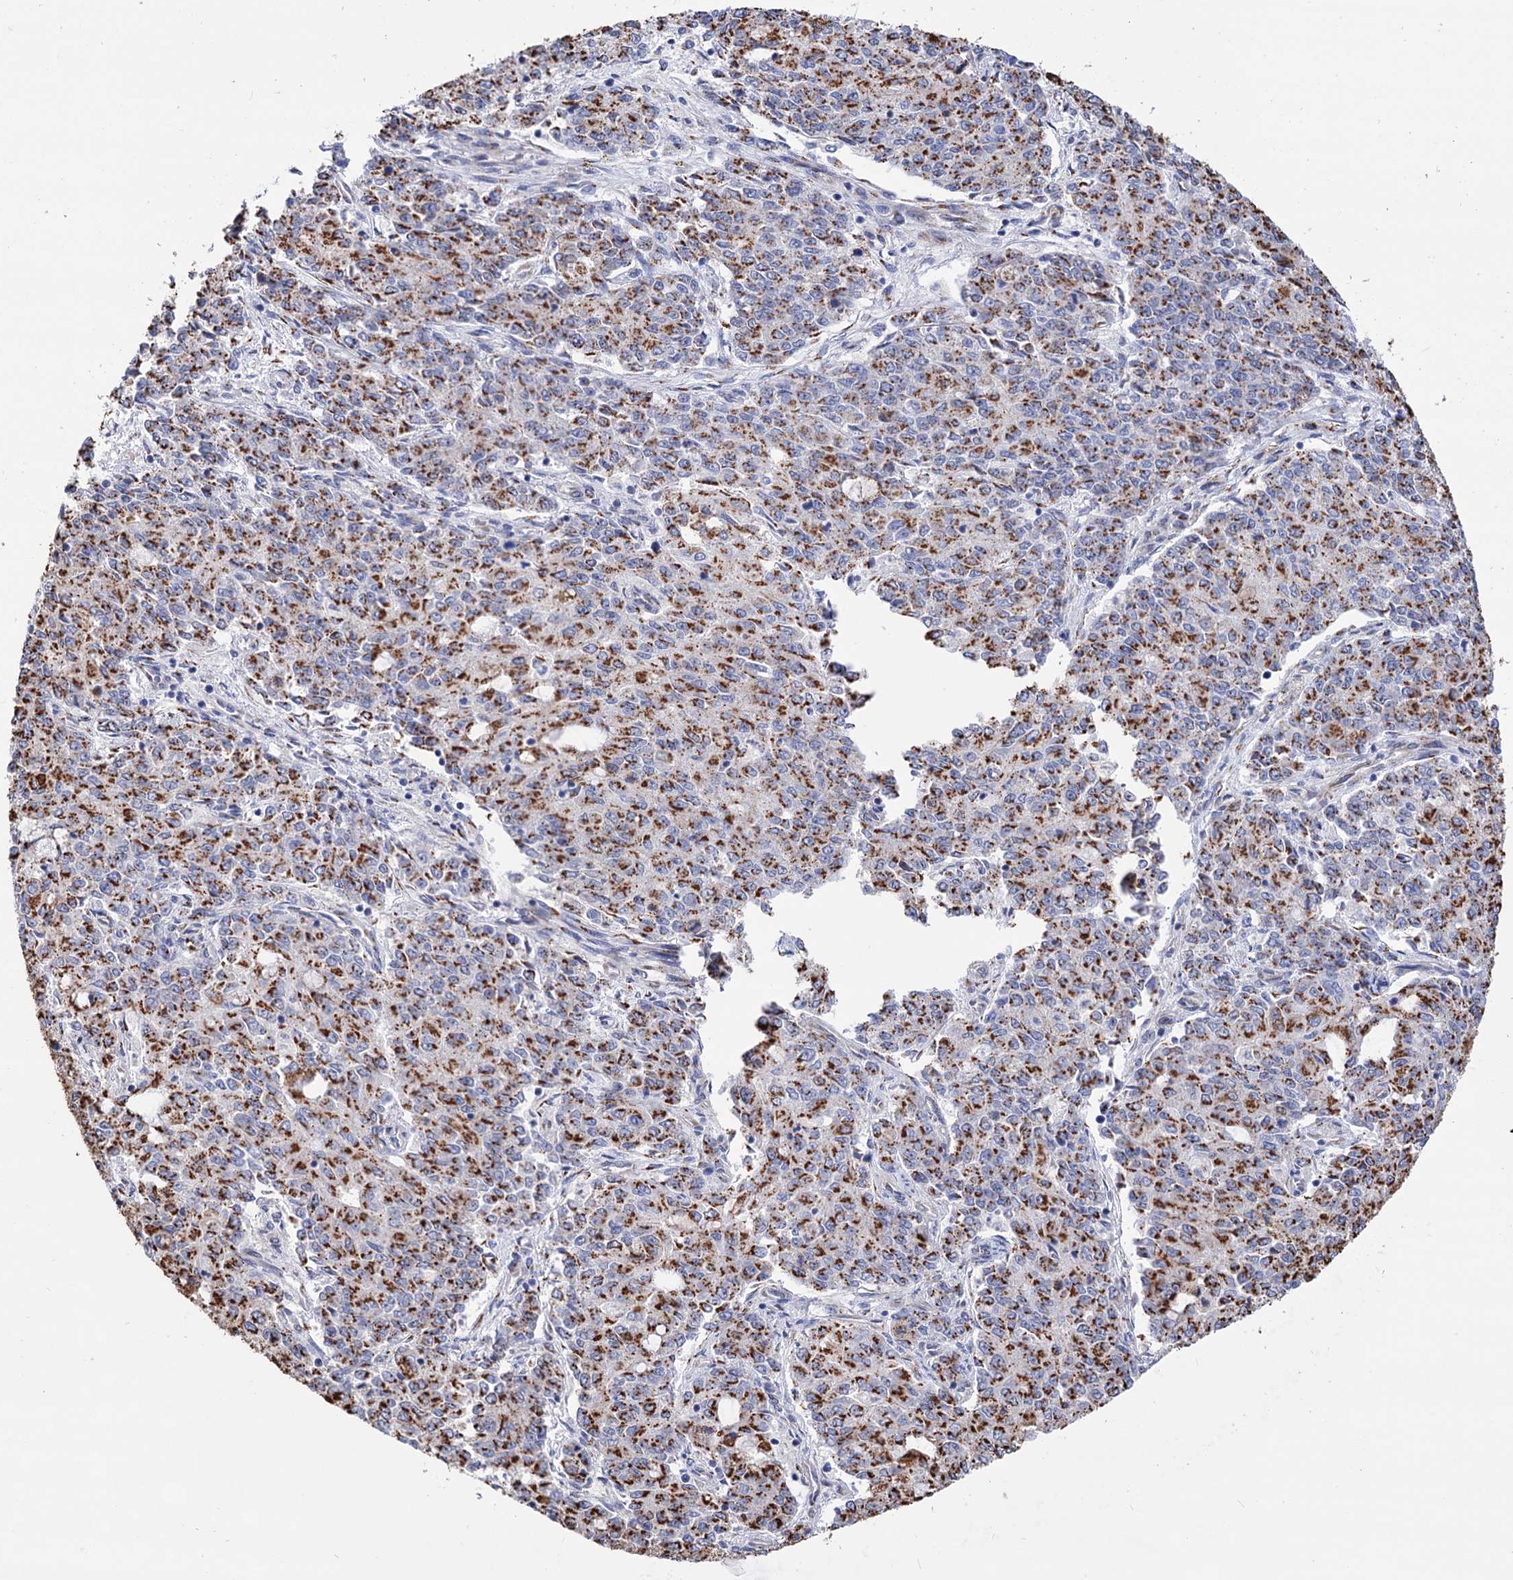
{"staining": {"intensity": "strong", "quantity": ">75%", "location": "cytoplasmic/membranous"}, "tissue": "endometrial cancer", "cell_type": "Tumor cells", "image_type": "cancer", "snomed": [{"axis": "morphology", "description": "Adenocarcinoma, NOS"}, {"axis": "topography", "description": "Endometrium"}], "caption": "Protein staining exhibits strong cytoplasmic/membranous expression in about >75% of tumor cells in adenocarcinoma (endometrial). The protein of interest is shown in brown color, while the nuclei are stained blue.", "gene": "C11orf96", "patient": {"sex": "female", "age": 50}}